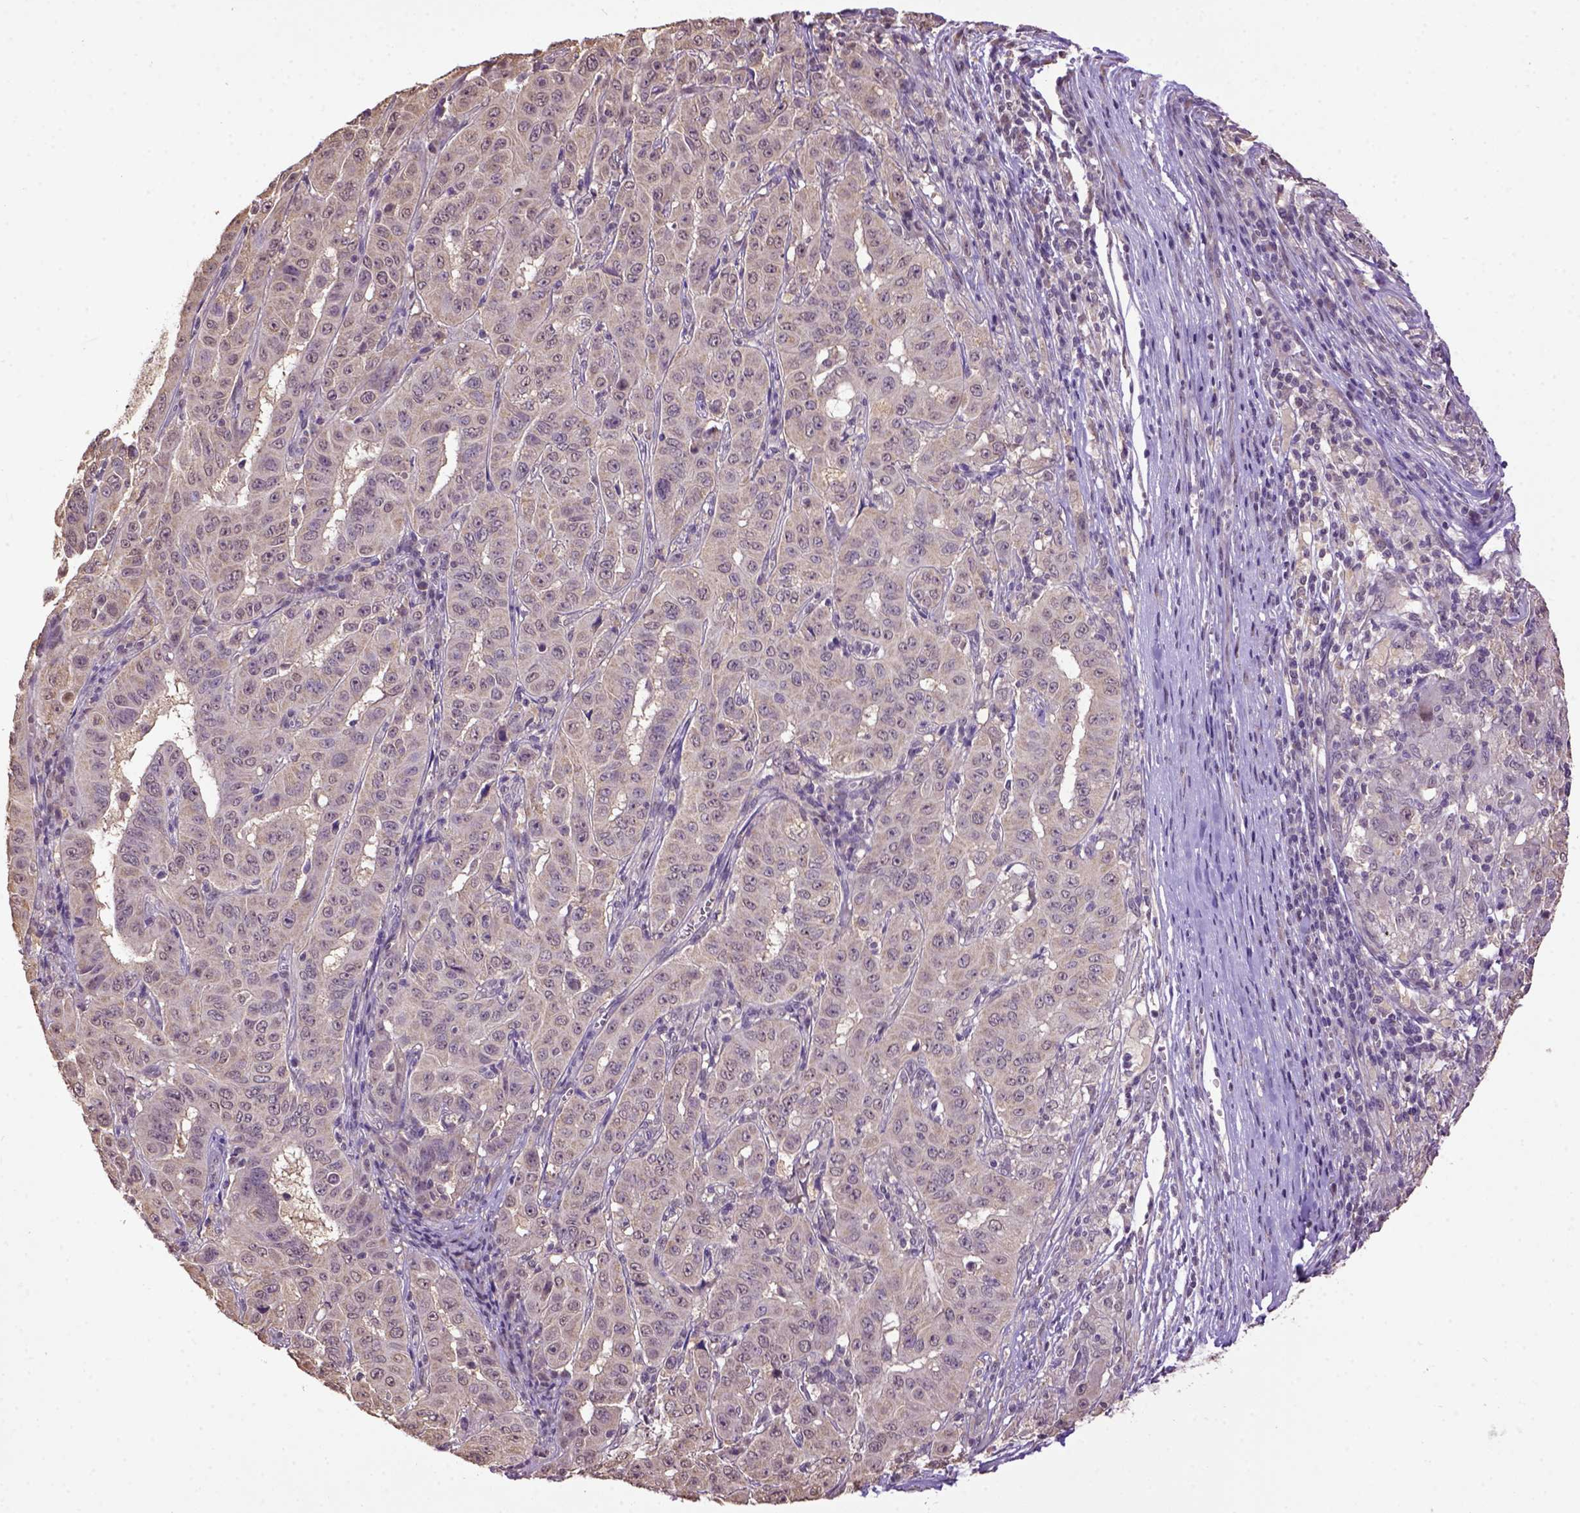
{"staining": {"intensity": "weak", "quantity": ">75%", "location": "cytoplasmic/membranous"}, "tissue": "pancreatic cancer", "cell_type": "Tumor cells", "image_type": "cancer", "snomed": [{"axis": "morphology", "description": "Adenocarcinoma, NOS"}, {"axis": "topography", "description": "Pancreas"}], "caption": "Immunohistochemistry (DAB (3,3'-diaminobenzidine)) staining of human pancreatic adenocarcinoma exhibits weak cytoplasmic/membranous protein staining in about >75% of tumor cells.", "gene": "WDR17", "patient": {"sex": "male", "age": 63}}